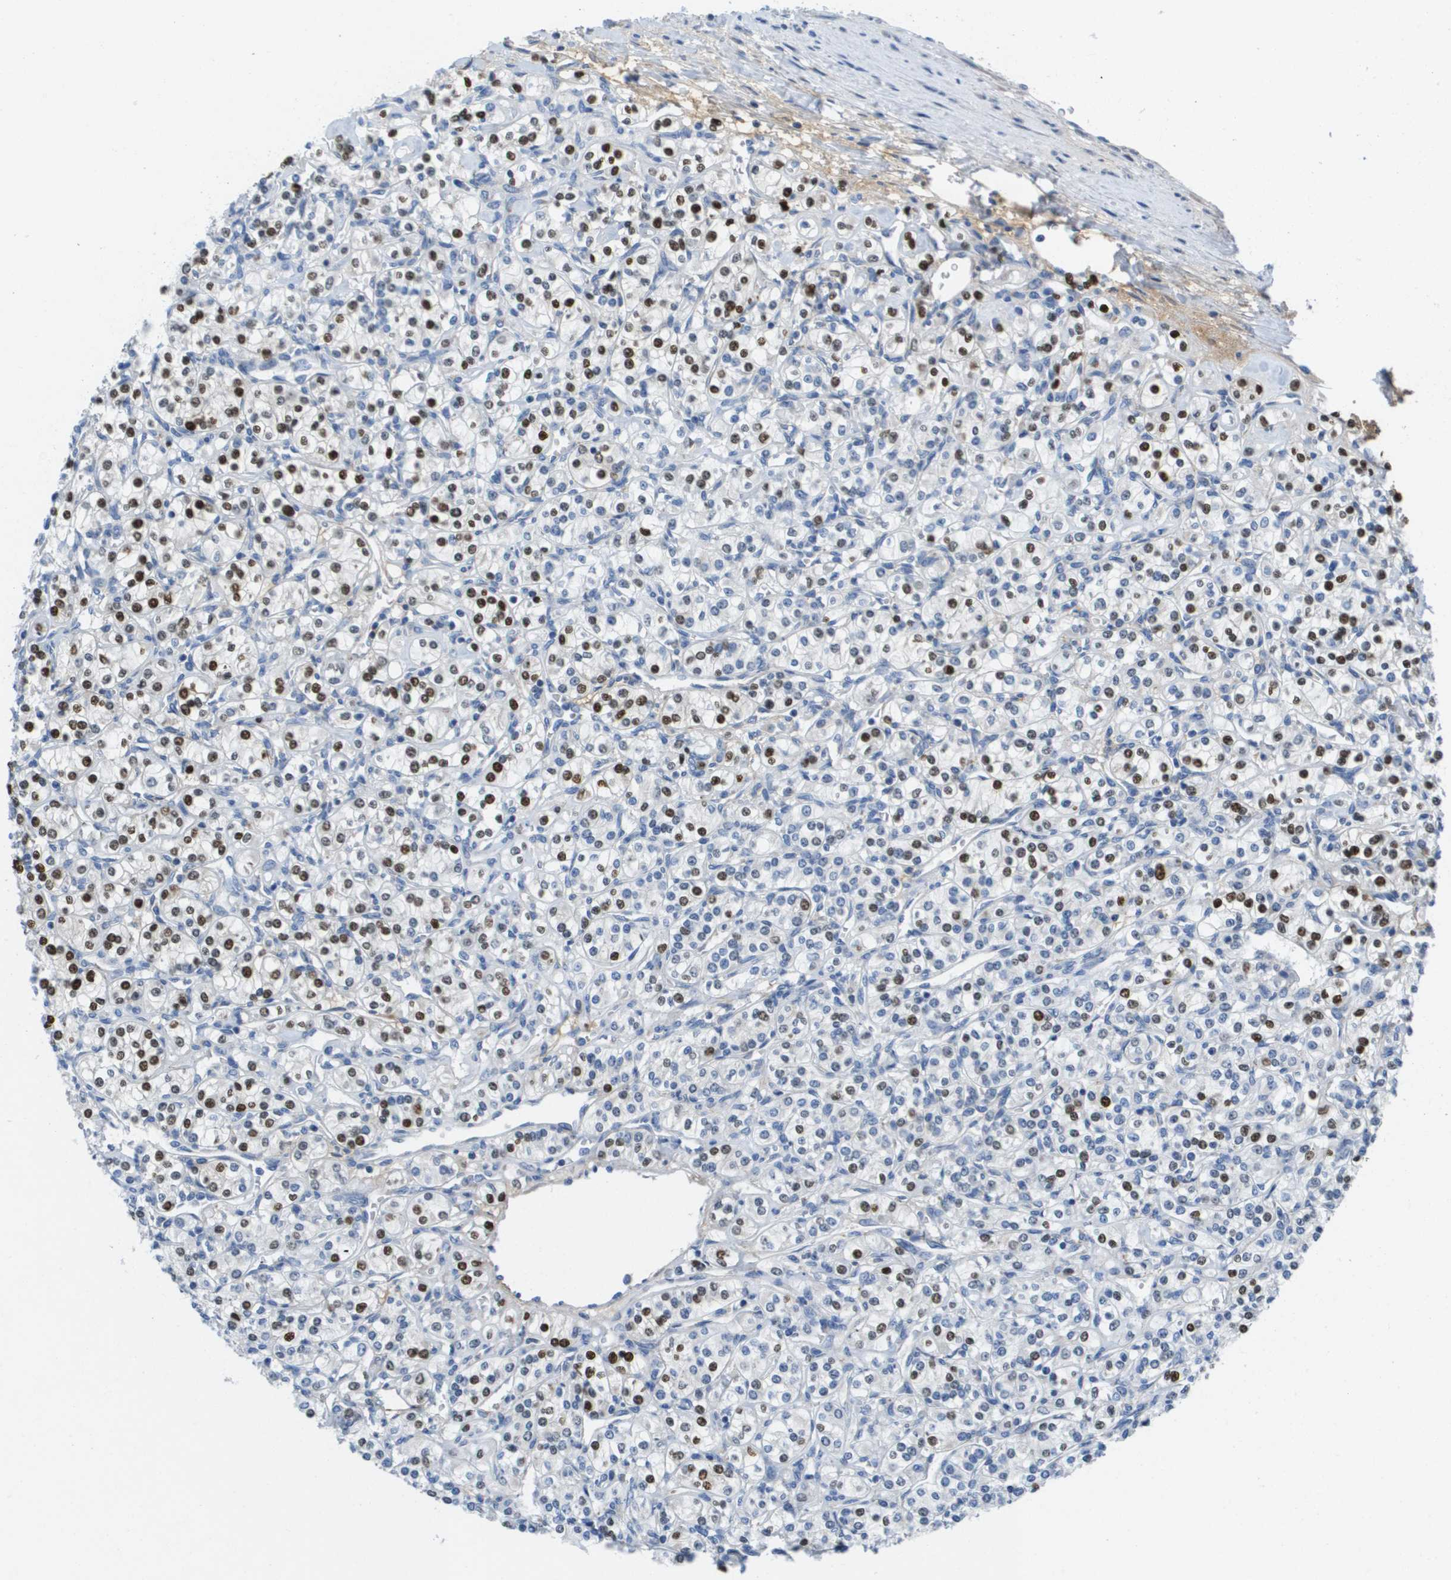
{"staining": {"intensity": "strong", "quantity": "25%-75%", "location": "nuclear"}, "tissue": "renal cancer", "cell_type": "Tumor cells", "image_type": "cancer", "snomed": [{"axis": "morphology", "description": "Adenocarcinoma, NOS"}, {"axis": "topography", "description": "Kidney"}], "caption": "A histopathology image showing strong nuclear positivity in approximately 25%-75% of tumor cells in renal cancer (adenocarcinoma), as visualized by brown immunohistochemical staining.", "gene": "PTDSS1", "patient": {"sex": "male", "age": 77}}